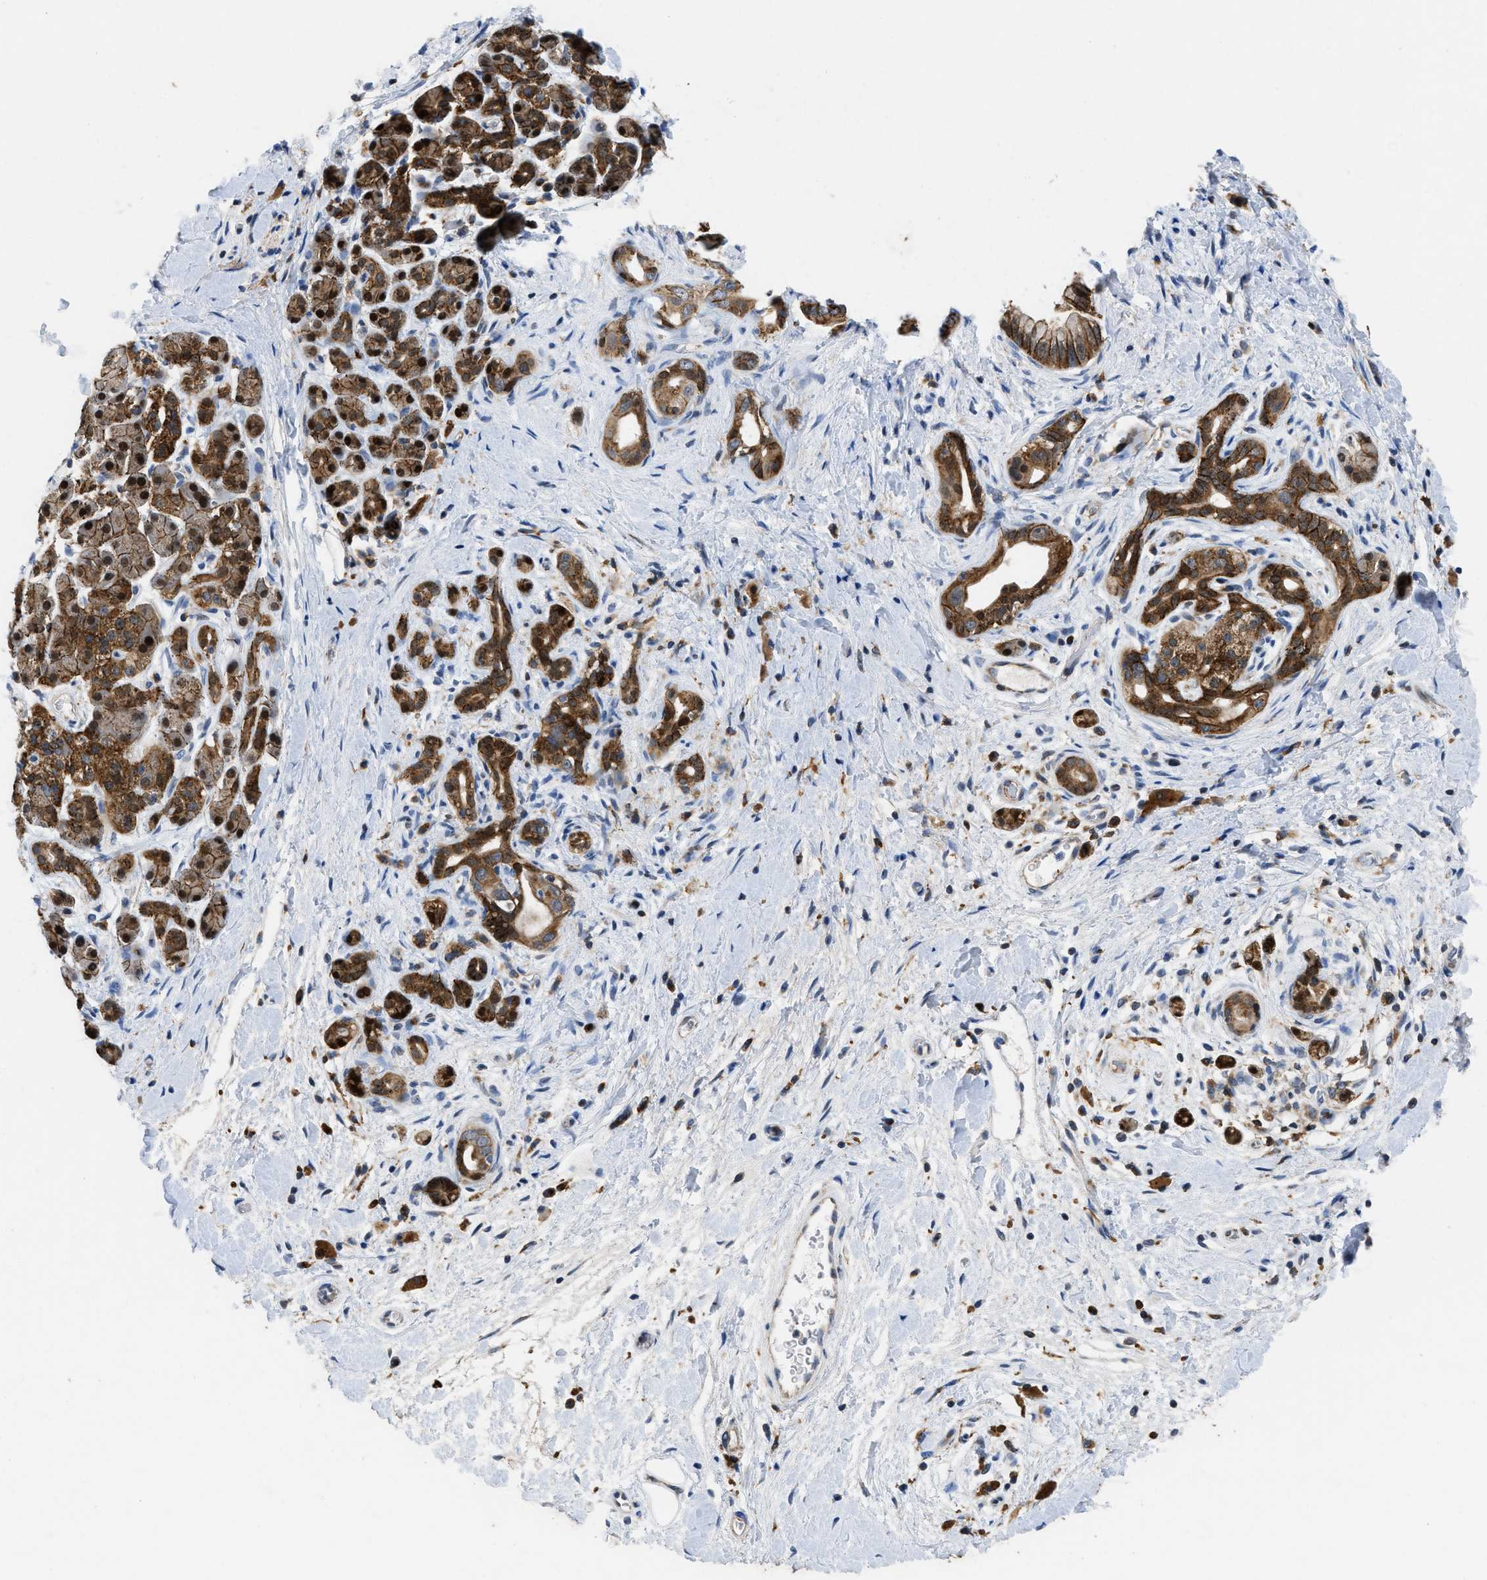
{"staining": {"intensity": "strong", "quantity": ">75%", "location": "cytoplasmic/membranous"}, "tissue": "pancreatic cancer", "cell_type": "Tumor cells", "image_type": "cancer", "snomed": [{"axis": "morphology", "description": "Adenocarcinoma, NOS"}, {"axis": "topography", "description": "Pancreas"}], "caption": "Strong cytoplasmic/membranous protein expression is appreciated in approximately >75% of tumor cells in adenocarcinoma (pancreatic).", "gene": "ENPP4", "patient": {"sex": "male", "age": 55}}